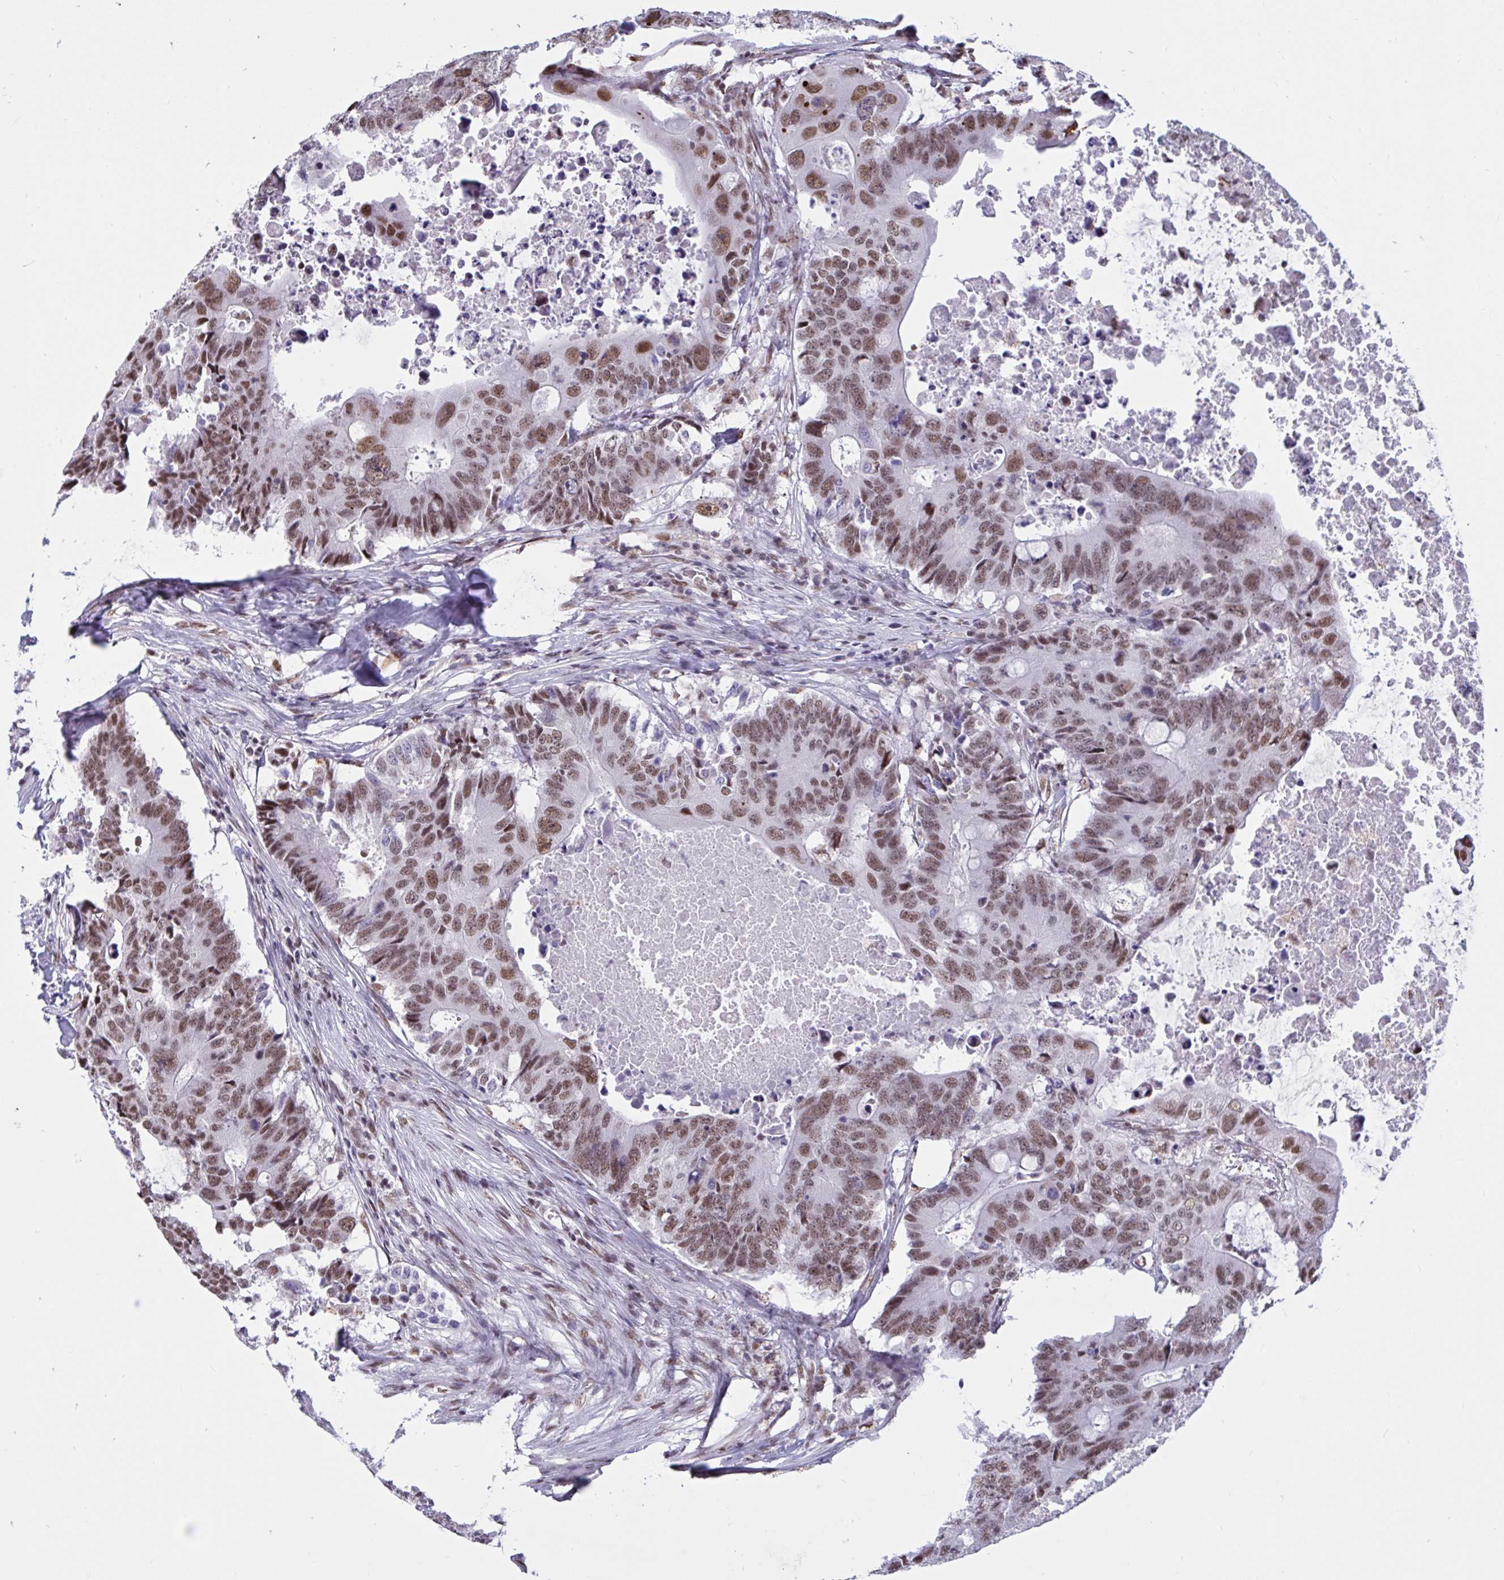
{"staining": {"intensity": "moderate", "quantity": ">75%", "location": "nuclear"}, "tissue": "colorectal cancer", "cell_type": "Tumor cells", "image_type": "cancer", "snomed": [{"axis": "morphology", "description": "Adenocarcinoma, NOS"}, {"axis": "topography", "description": "Colon"}], "caption": "Protein staining by immunohistochemistry (IHC) demonstrates moderate nuclear positivity in approximately >75% of tumor cells in colorectal cancer.", "gene": "CBFA2T2", "patient": {"sex": "male", "age": 71}}